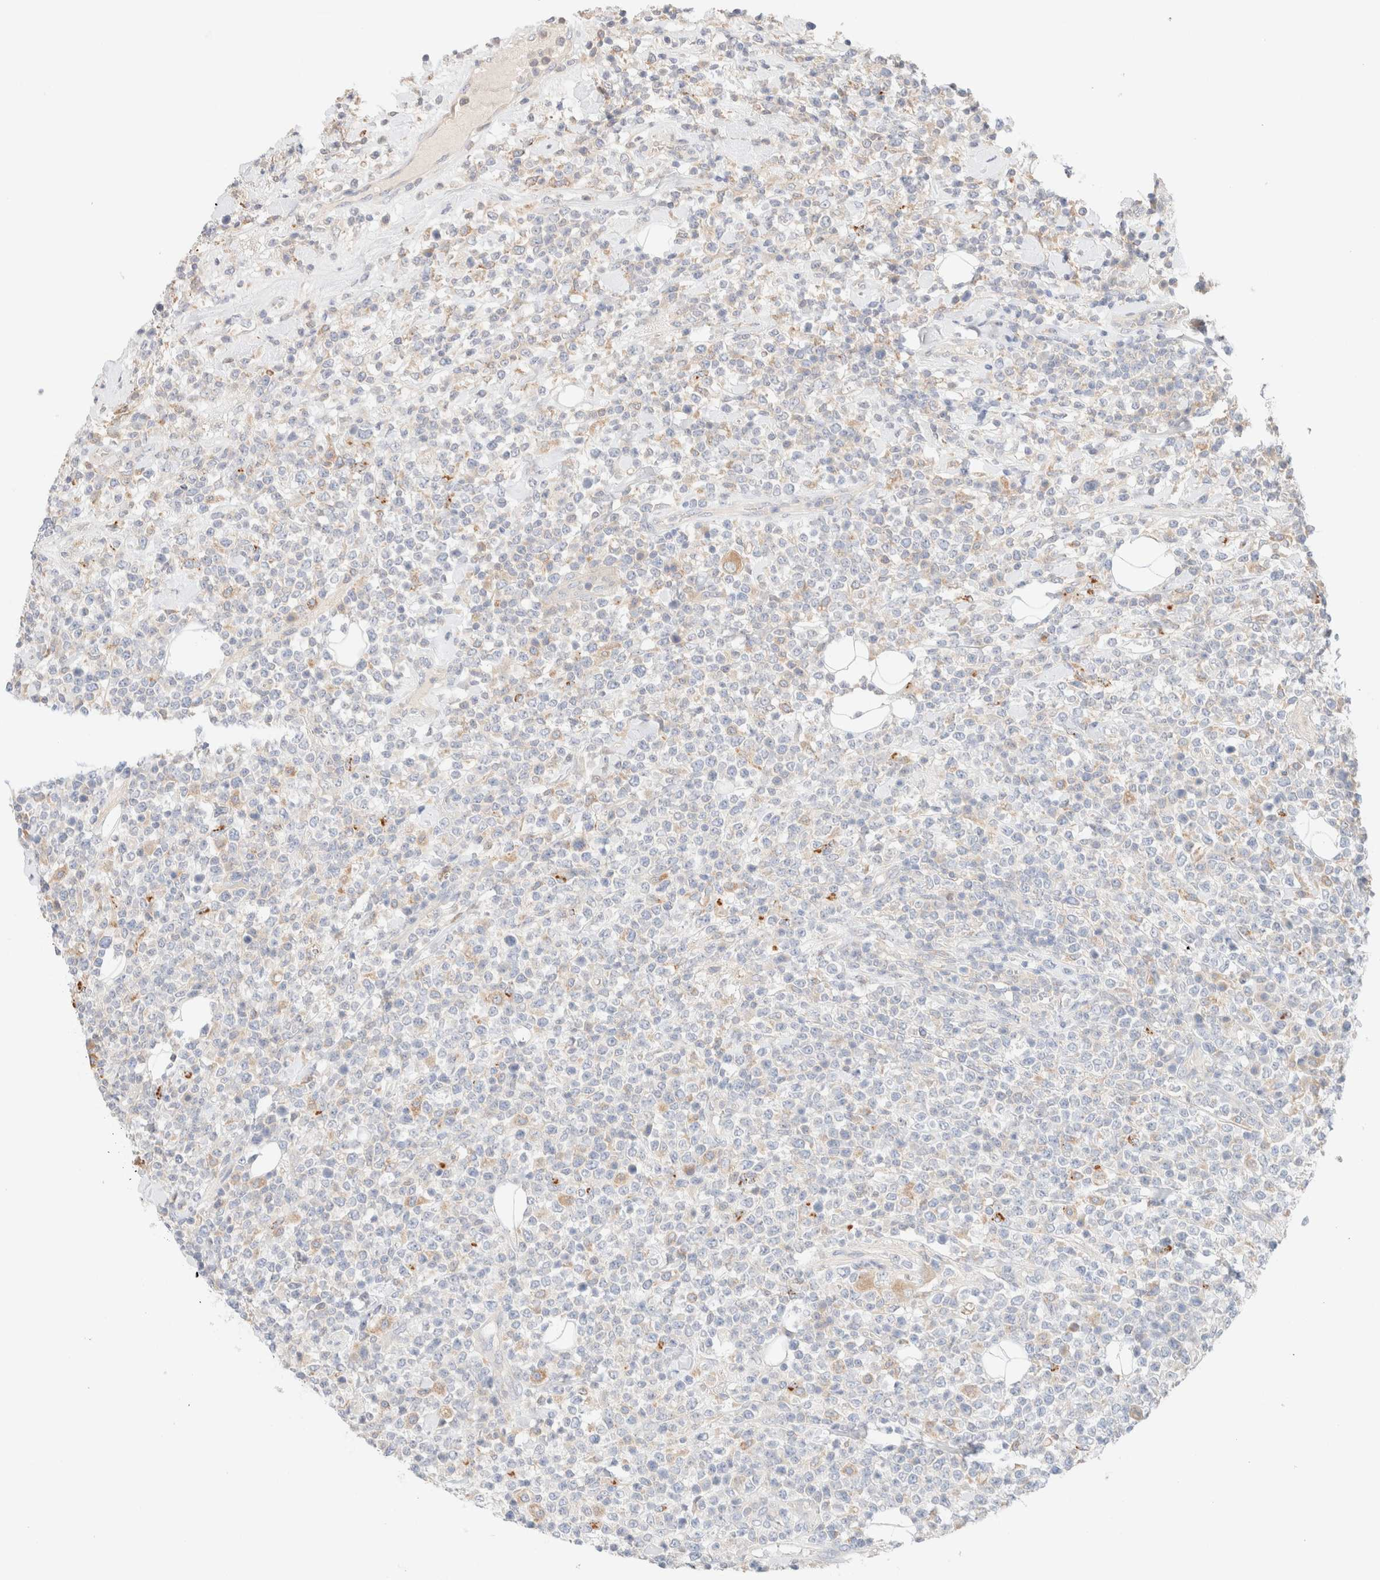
{"staining": {"intensity": "weak", "quantity": "<25%", "location": "cytoplasmic/membranous"}, "tissue": "lymphoma", "cell_type": "Tumor cells", "image_type": "cancer", "snomed": [{"axis": "morphology", "description": "Malignant lymphoma, non-Hodgkin's type, High grade"}, {"axis": "topography", "description": "Colon"}], "caption": "High power microscopy histopathology image of an IHC image of malignant lymphoma, non-Hodgkin's type (high-grade), revealing no significant expression in tumor cells. (Brightfield microscopy of DAB immunohistochemistry (IHC) at high magnification).", "gene": "SARM1", "patient": {"sex": "female", "age": 53}}